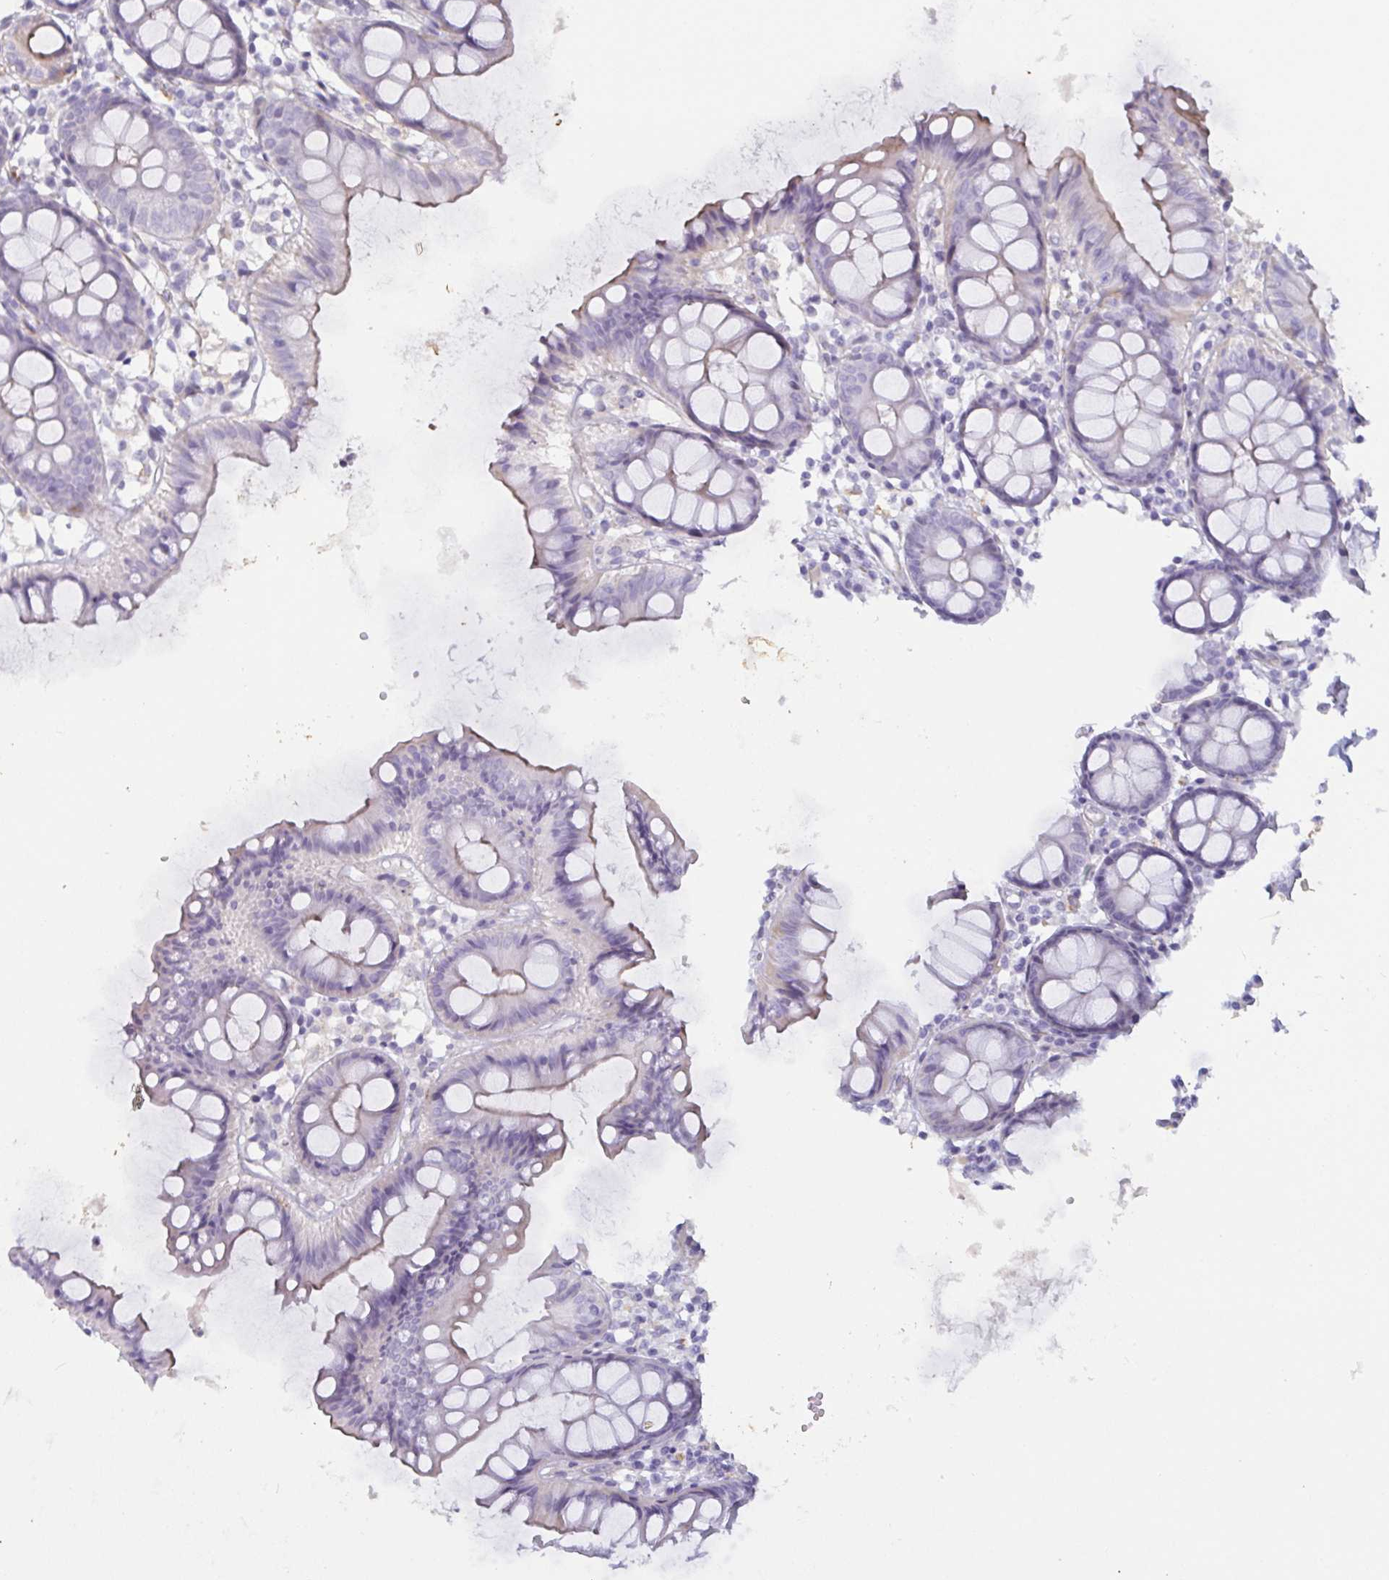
{"staining": {"intensity": "negative", "quantity": "none", "location": "none"}, "tissue": "colon", "cell_type": "Endothelial cells", "image_type": "normal", "snomed": [{"axis": "morphology", "description": "Normal tissue, NOS"}, {"axis": "topography", "description": "Colon"}], "caption": "Colon stained for a protein using immunohistochemistry (IHC) reveals no expression endothelial cells.", "gene": "OR5P3", "patient": {"sex": "female", "age": 84}}